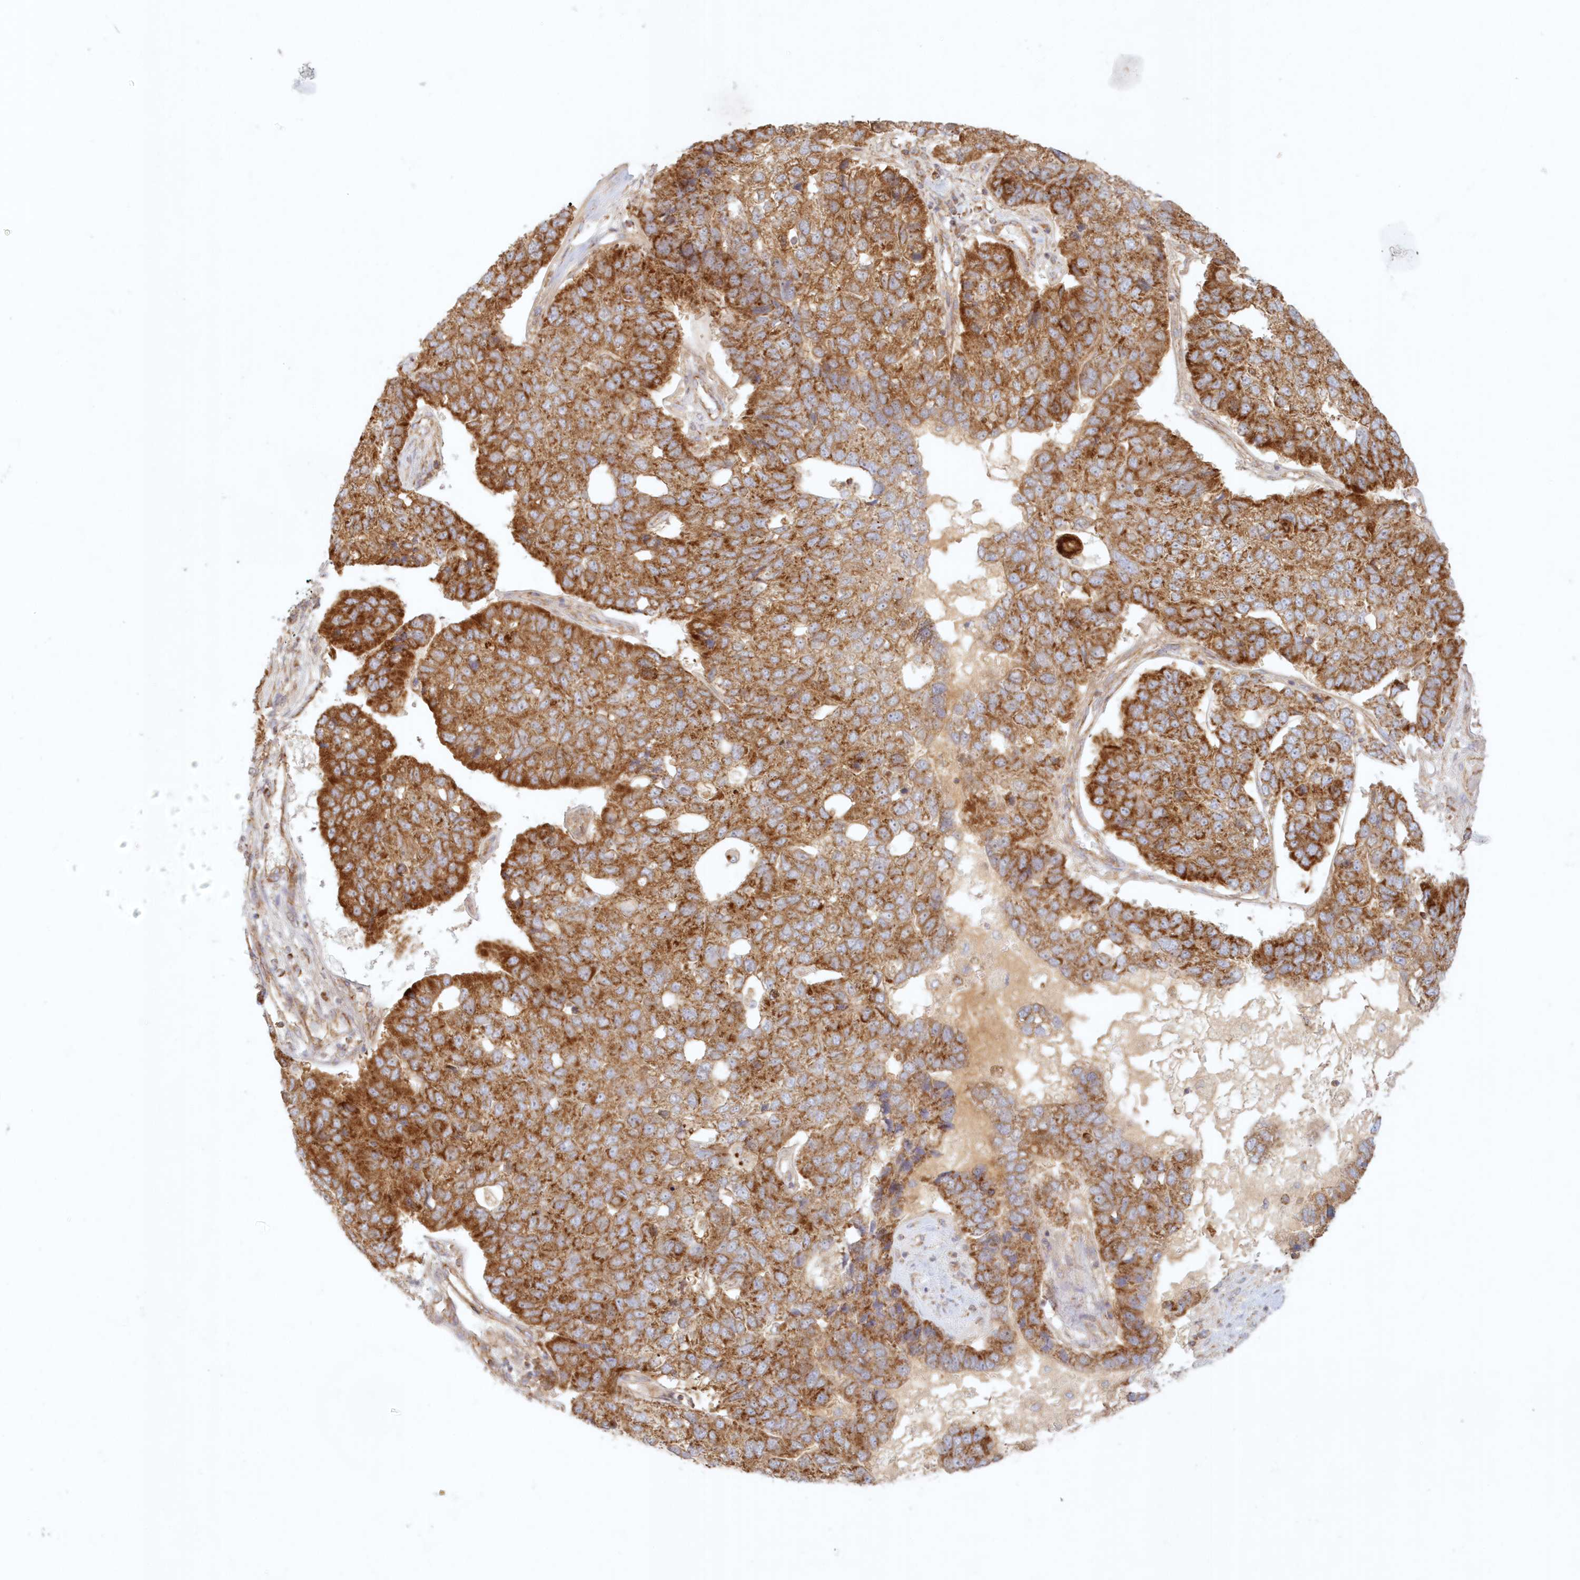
{"staining": {"intensity": "strong", "quantity": ">75%", "location": "cytoplasmic/membranous"}, "tissue": "pancreatic cancer", "cell_type": "Tumor cells", "image_type": "cancer", "snomed": [{"axis": "morphology", "description": "Adenocarcinoma, NOS"}, {"axis": "topography", "description": "Pancreas"}], "caption": "Approximately >75% of tumor cells in pancreatic cancer display strong cytoplasmic/membranous protein staining as visualized by brown immunohistochemical staining.", "gene": "KIAA0232", "patient": {"sex": "female", "age": 61}}